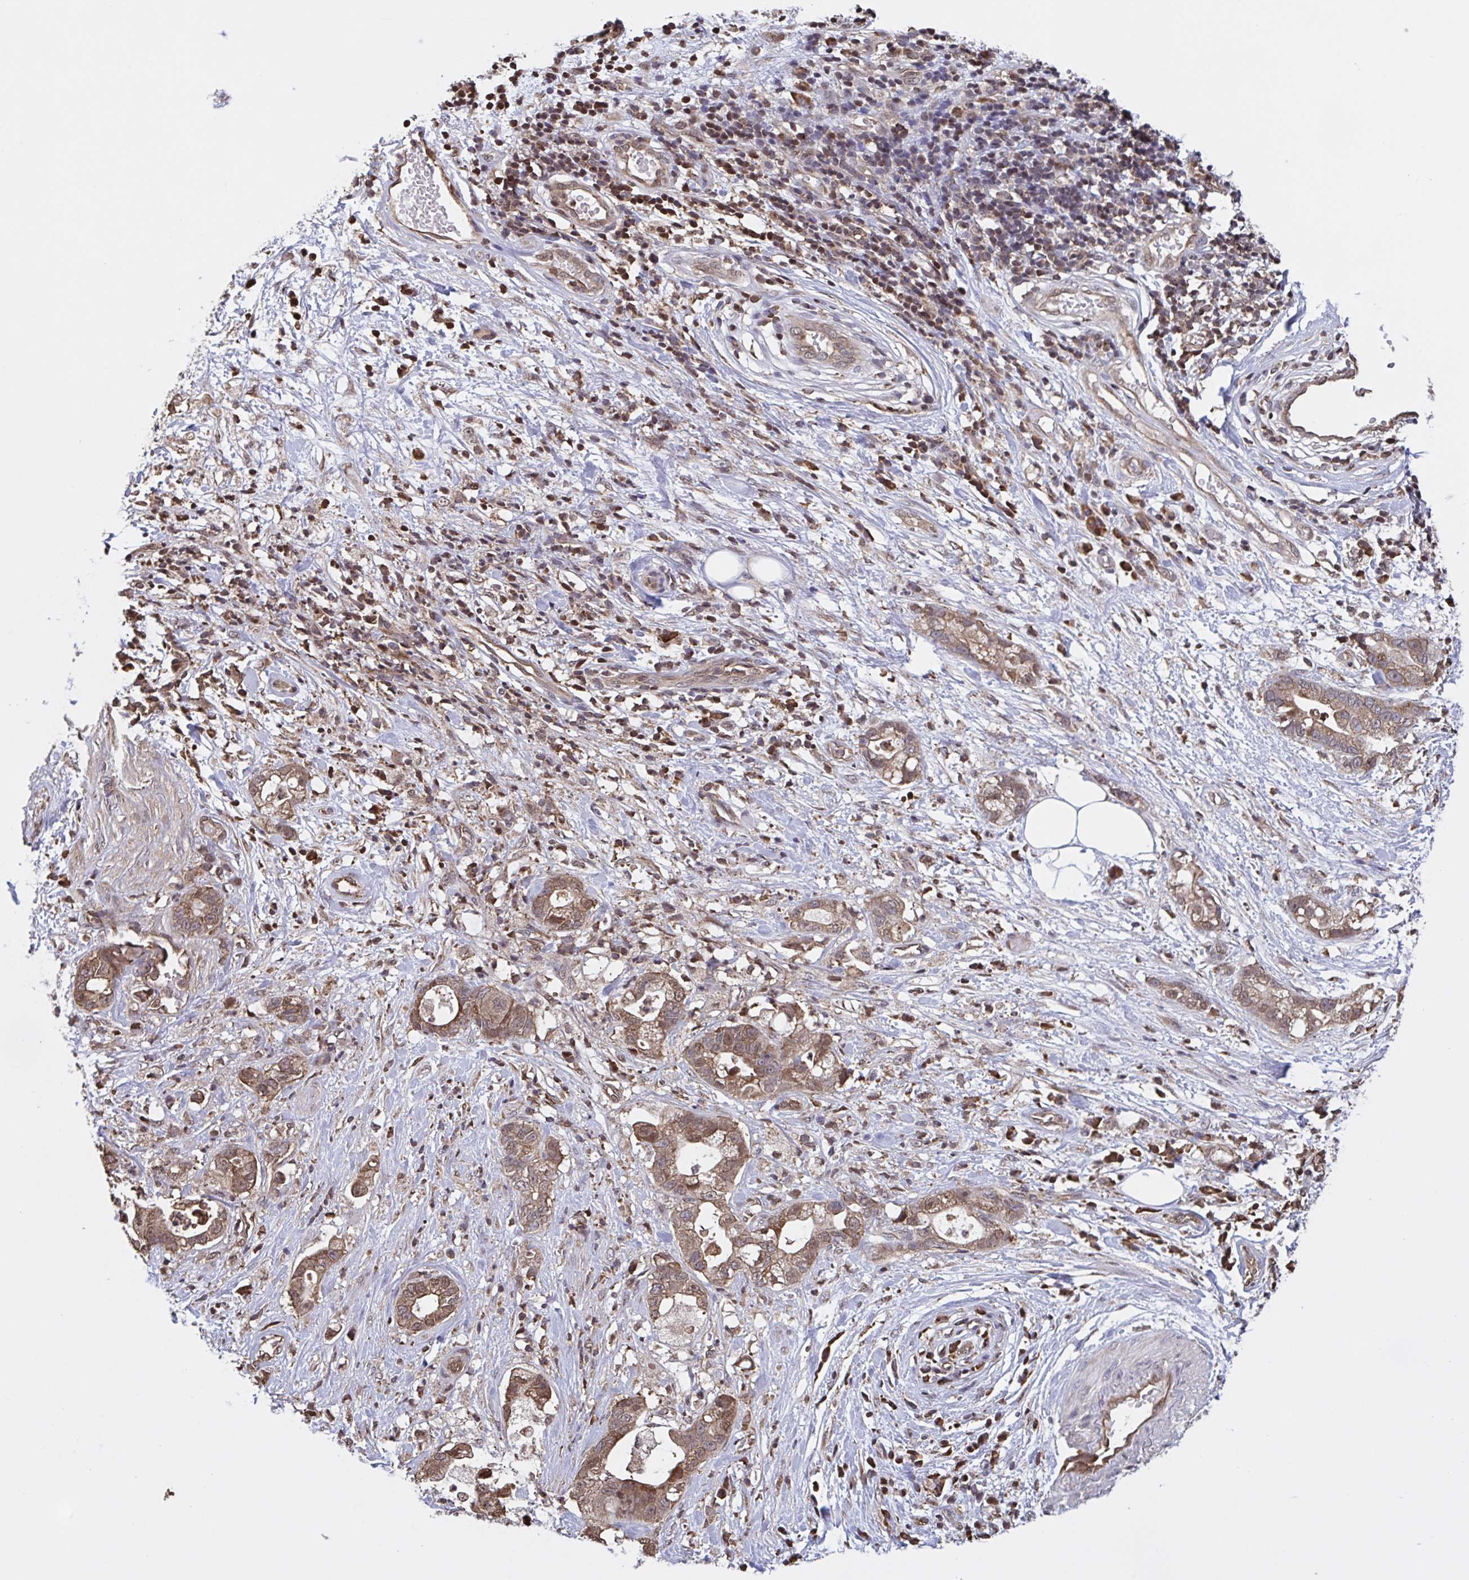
{"staining": {"intensity": "moderate", "quantity": ">75%", "location": "cytoplasmic/membranous,nuclear"}, "tissue": "stomach cancer", "cell_type": "Tumor cells", "image_type": "cancer", "snomed": [{"axis": "morphology", "description": "Adenocarcinoma, NOS"}, {"axis": "topography", "description": "Stomach"}], "caption": "Tumor cells exhibit medium levels of moderate cytoplasmic/membranous and nuclear staining in approximately >75% of cells in stomach adenocarcinoma. (Stains: DAB (3,3'-diaminobenzidine) in brown, nuclei in blue, Microscopy: brightfield microscopy at high magnification).", "gene": "SEC63", "patient": {"sex": "male", "age": 55}}